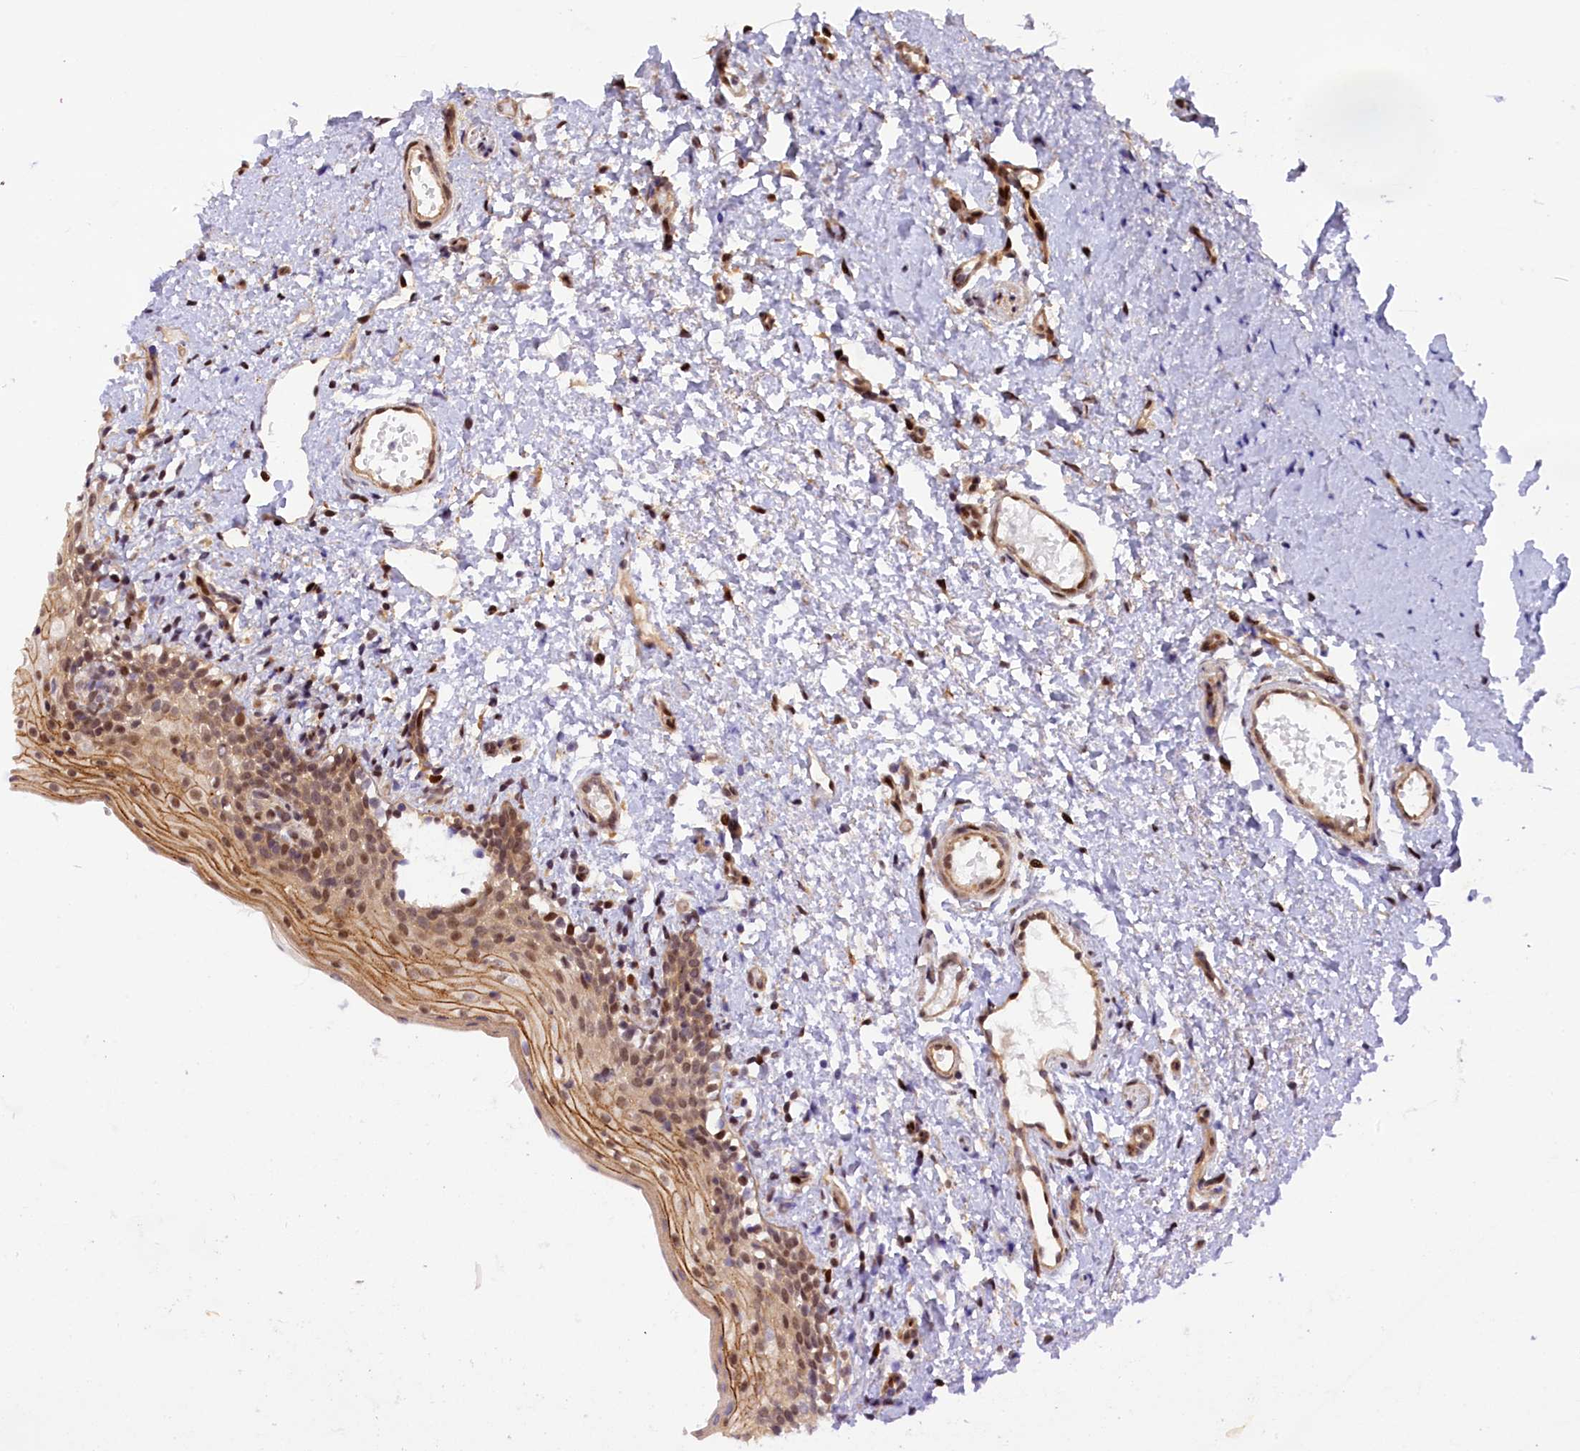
{"staining": {"intensity": "moderate", "quantity": ">75%", "location": "cytoplasmic/membranous,nuclear"}, "tissue": "oral mucosa", "cell_type": "Squamous epithelial cells", "image_type": "normal", "snomed": [{"axis": "morphology", "description": "Normal tissue, NOS"}, {"axis": "topography", "description": "Oral tissue"}], "caption": "An immunohistochemistry (IHC) image of normal tissue is shown. Protein staining in brown highlights moderate cytoplasmic/membranous,nuclear positivity in oral mucosa within squamous epithelial cells.", "gene": "SAMD4A", "patient": {"sex": "female", "age": 13}}